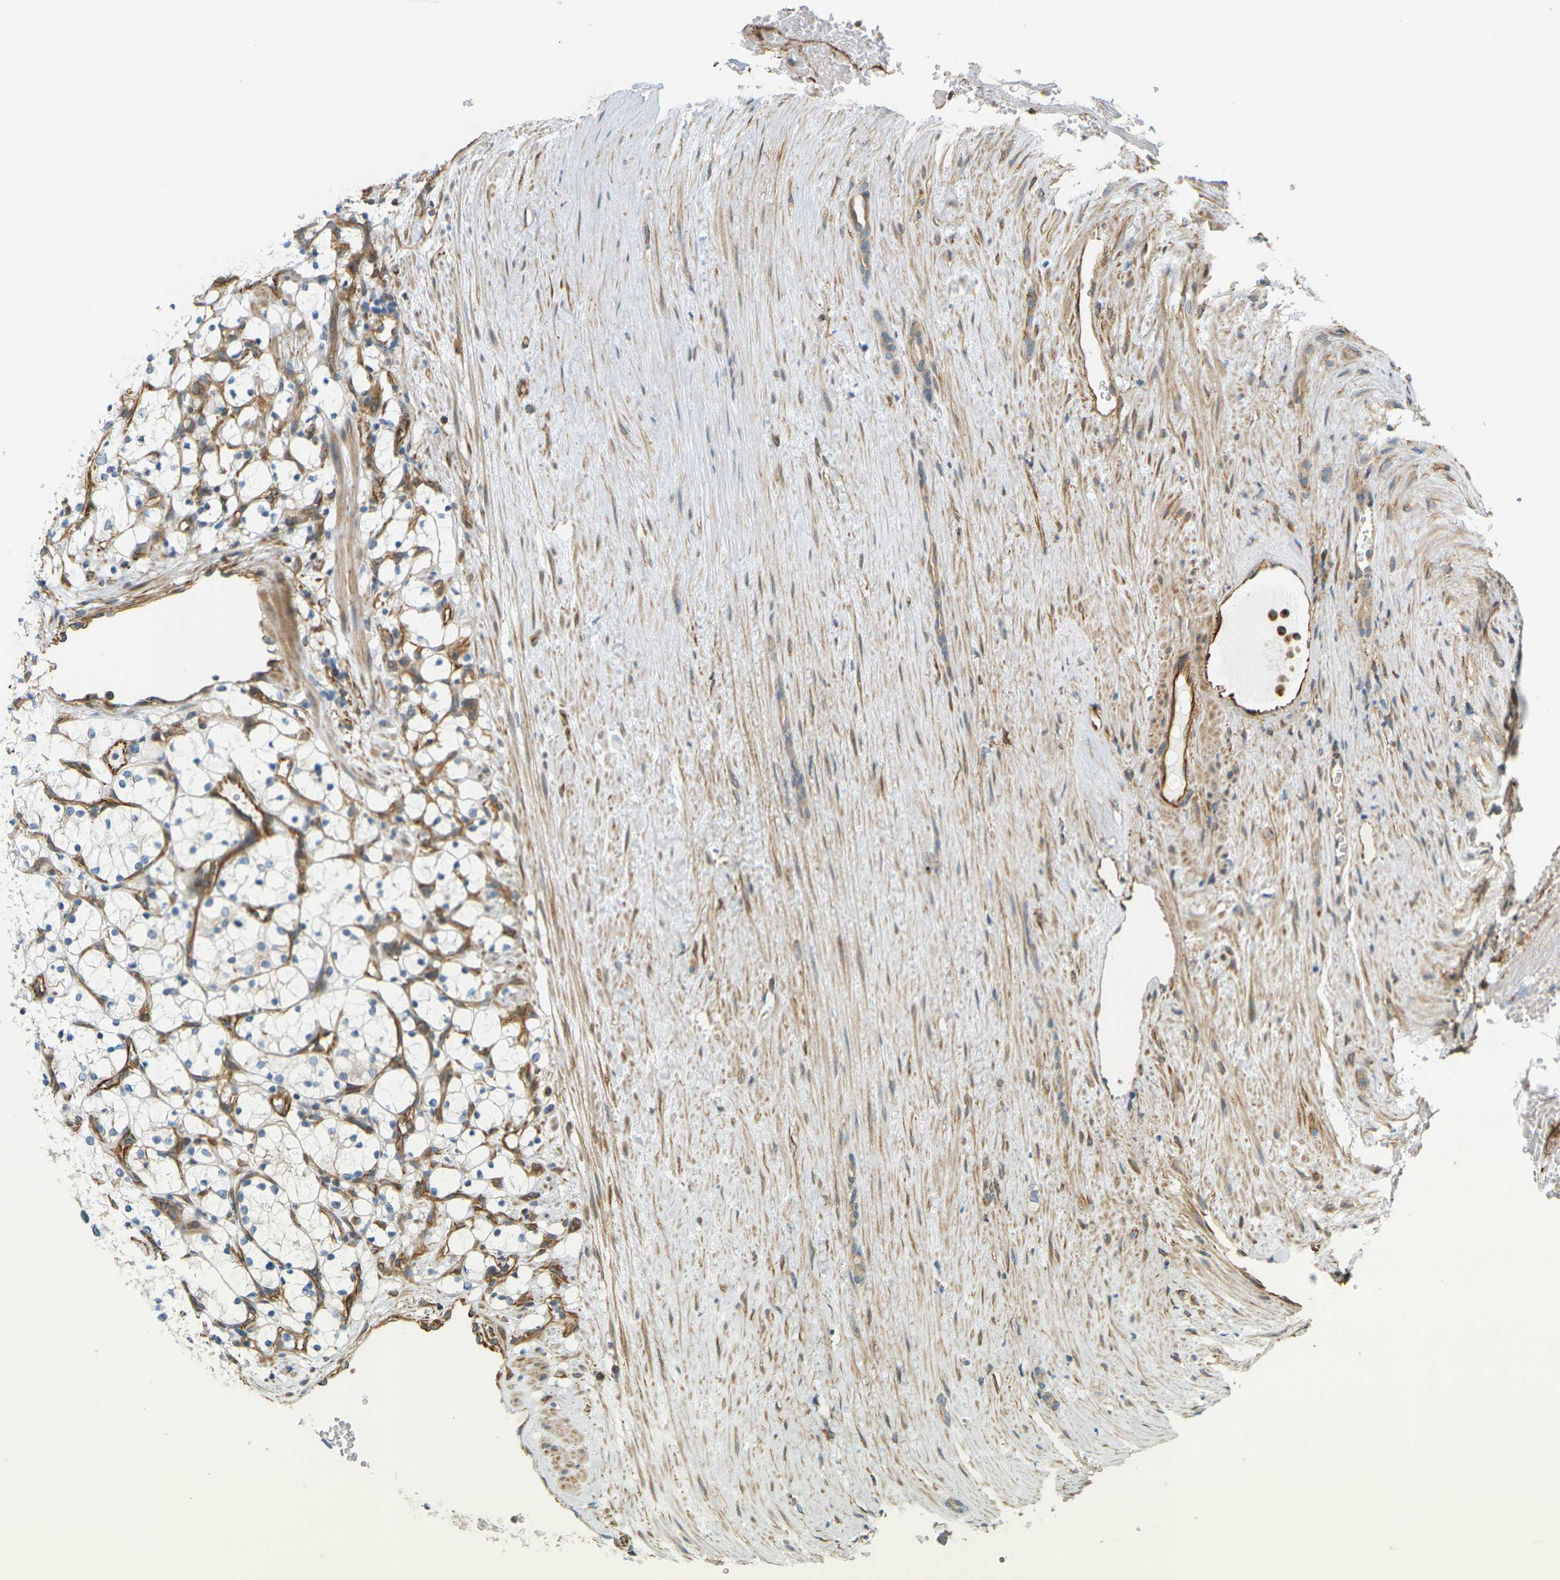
{"staining": {"intensity": "negative", "quantity": "none", "location": "none"}, "tissue": "renal cancer", "cell_type": "Tumor cells", "image_type": "cancer", "snomed": [{"axis": "morphology", "description": "Adenocarcinoma, NOS"}, {"axis": "topography", "description": "Kidney"}], "caption": "Immunohistochemical staining of human renal cancer (adenocarcinoma) displays no significant staining in tumor cells.", "gene": "CYTH3", "patient": {"sex": "female", "age": 69}}